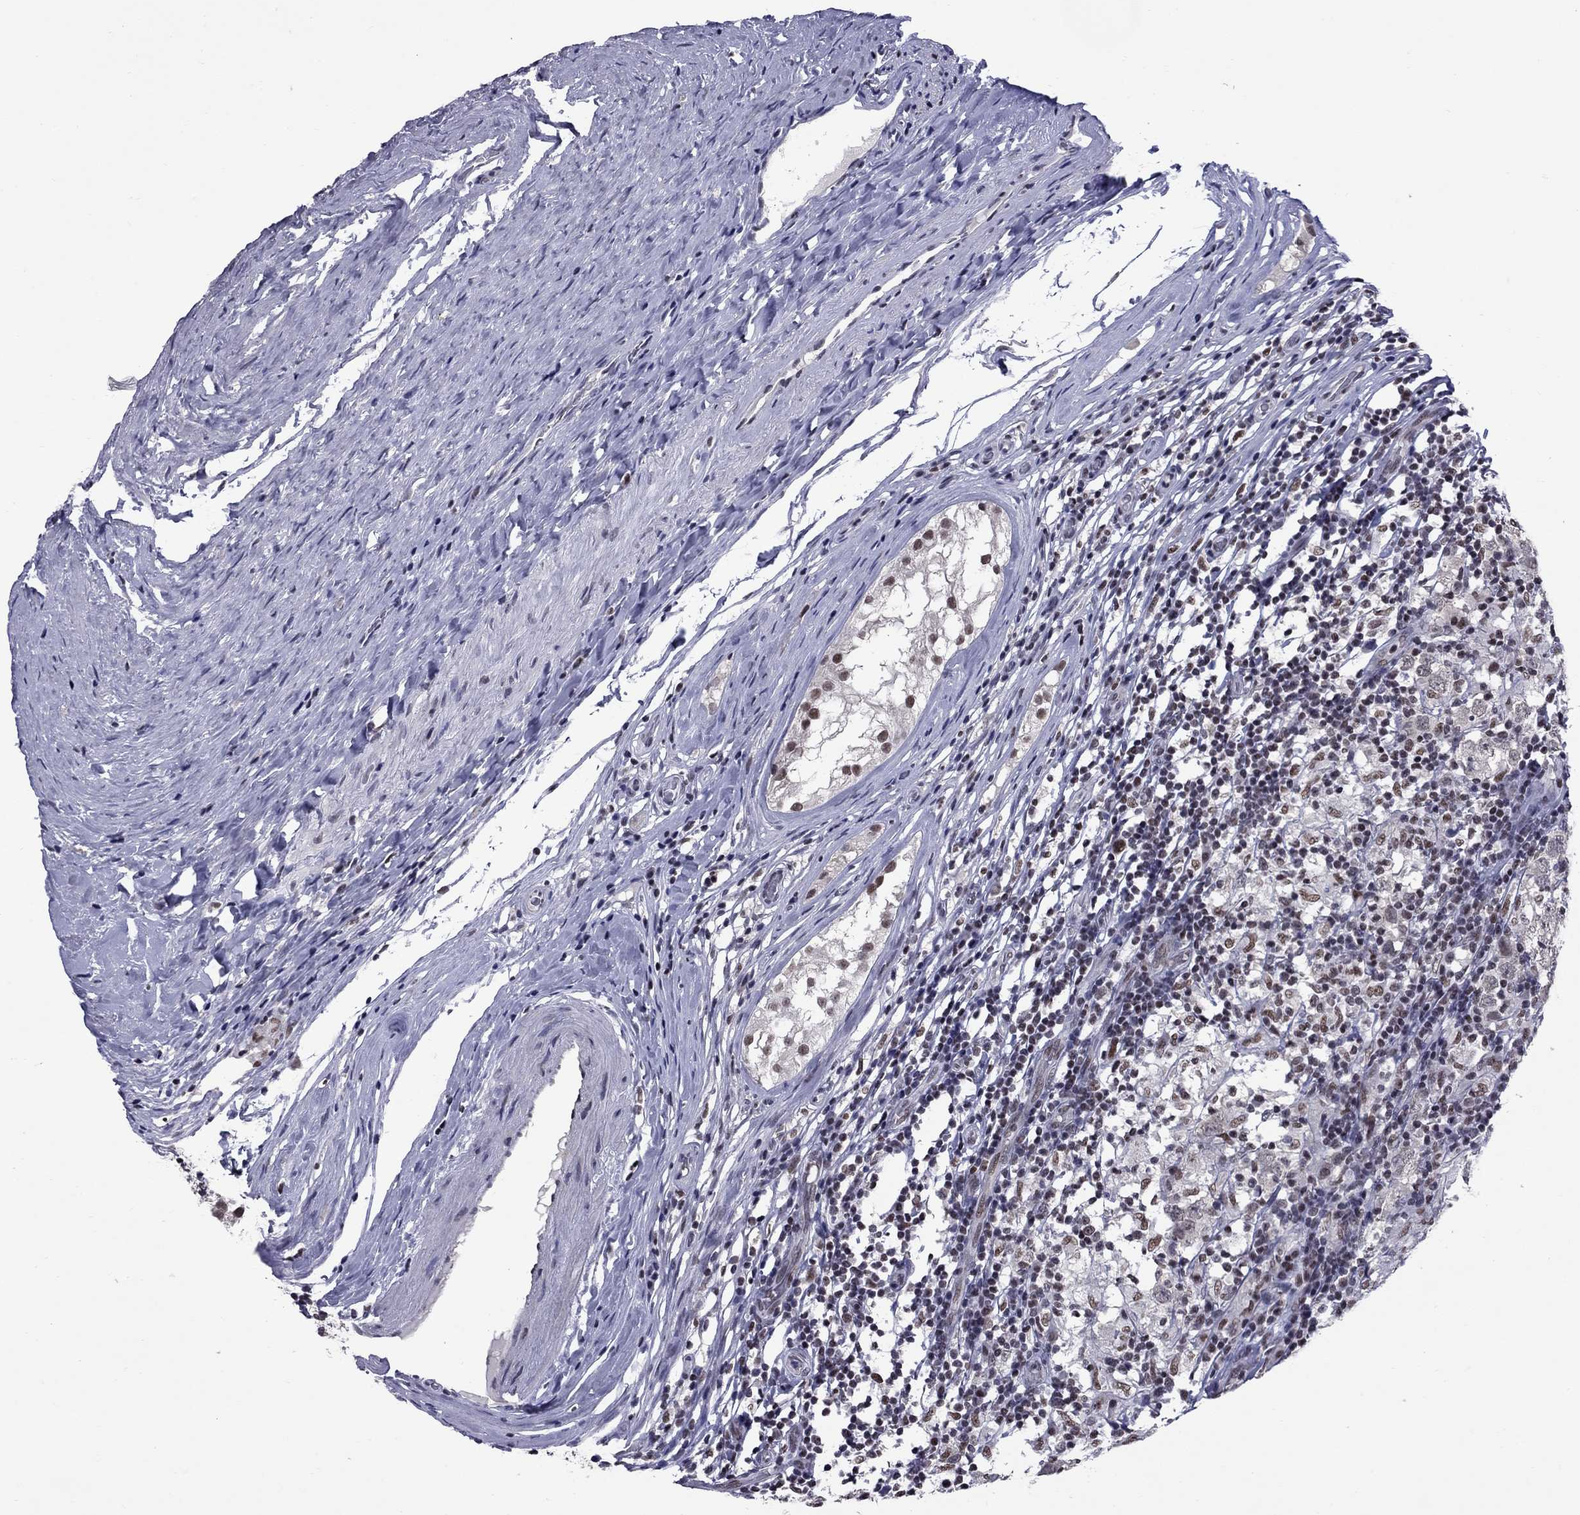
{"staining": {"intensity": "negative", "quantity": "none", "location": "none"}, "tissue": "testis cancer", "cell_type": "Tumor cells", "image_type": "cancer", "snomed": [{"axis": "morphology", "description": "Seminoma, NOS"}, {"axis": "morphology", "description": "Carcinoma, Embryonal, NOS"}, {"axis": "topography", "description": "Testis"}], "caption": "High magnification brightfield microscopy of testis cancer stained with DAB (brown) and counterstained with hematoxylin (blue): tumor cells show no significant staining.", "gene": "TAF9", "patient": {"sex": "male", "age": 41}}